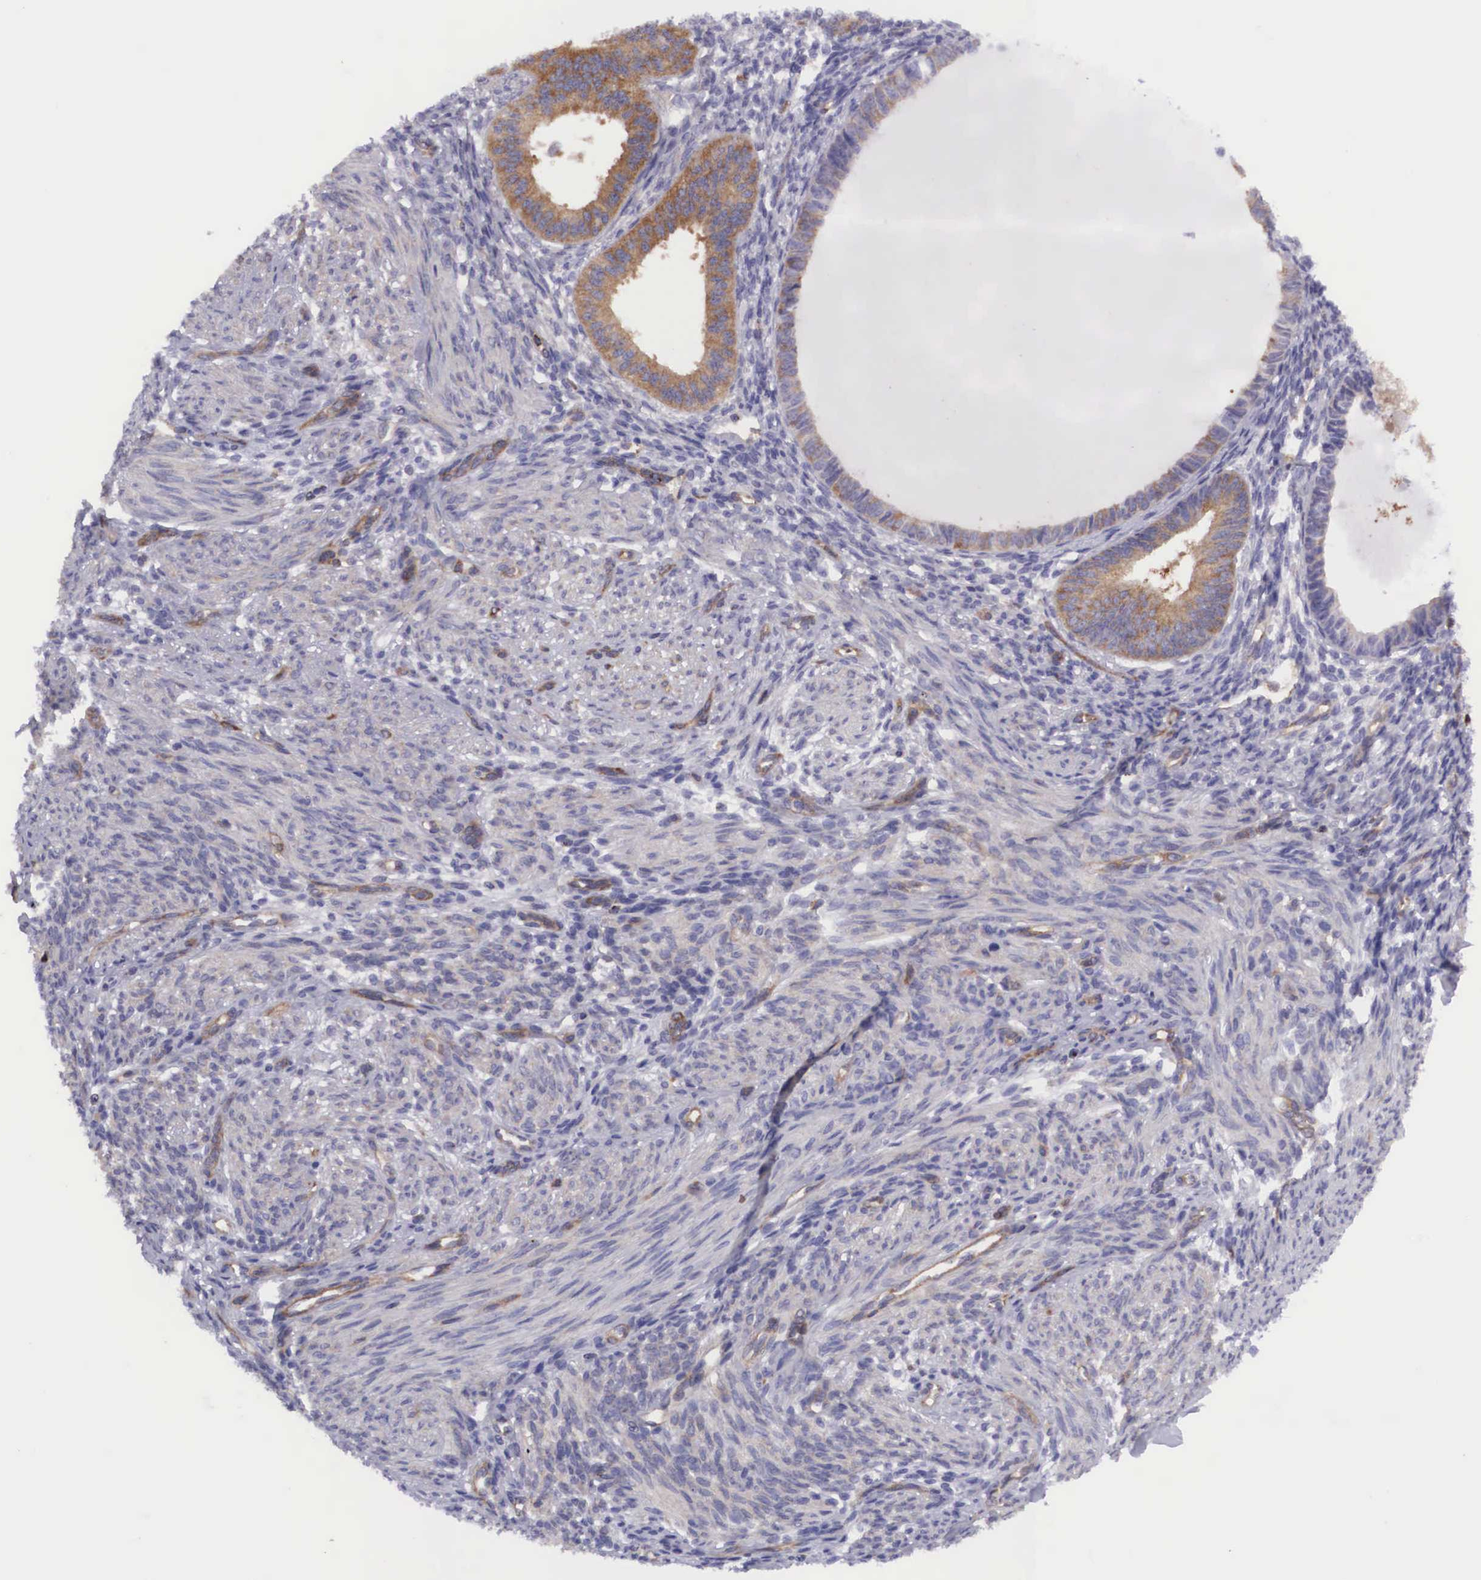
{"staining": {"intensity": "negative", "quantity": "none", "location": "none"}, "tissue": "endometrium", "cell_type": "Cells in endometrial stroma", "image_type": "normal", "snomed": [{"axis": "morphology", "description": "Normal tissue, NOS"}, {"axis": "topography", "description": "Endometrium"}], "caption": "Cells in endometrial stroma show no significant protein expression in benign endometrium.", "gene": "BCAR1", "patient": {"sex": "female", "age": 82}}